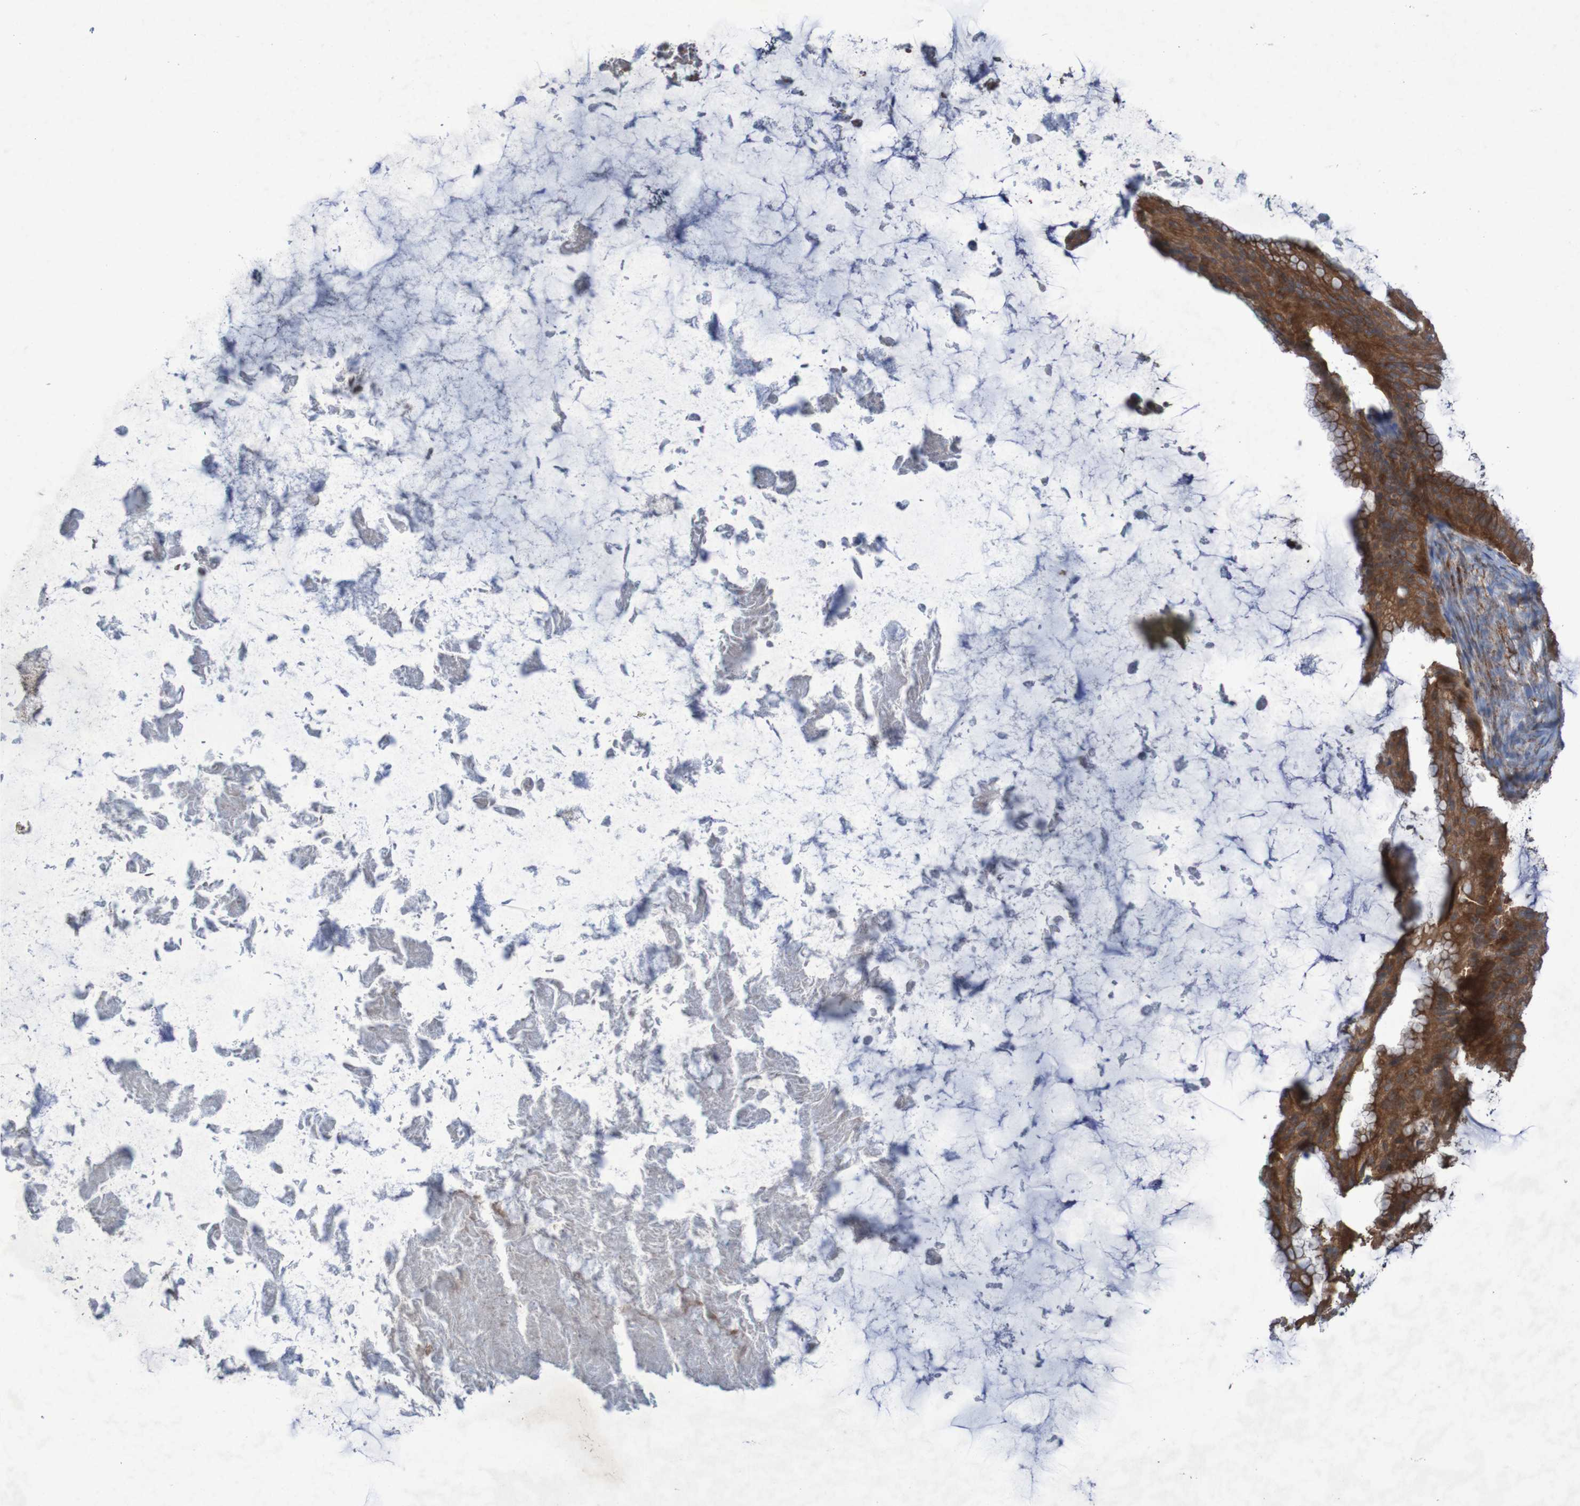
{"staining": {"intensity": "moderate", "quantity": ">75%", "location": "cytoplasmic/membranous"}, "tissue": "ovarian cancer", "cell_type": "Tumor cells", "image_type": "cancer", "snomed": [{"axis": "morphology", "description": "Cystadenocarcinoma, mucinous, NOS"}, {"axis": "topography", "description": "Ovary"}], "caption": "DAB immunohistochemical staining of human ovarian cancer reveals moderate cytoplasmic/membranous protein expression in about >75% of tumor cells. (DAB IHC, brown staining for protein, blue staining for nuclei).", "gene": "CCDC51", "patient": {"sex": "female", "age": 61}}